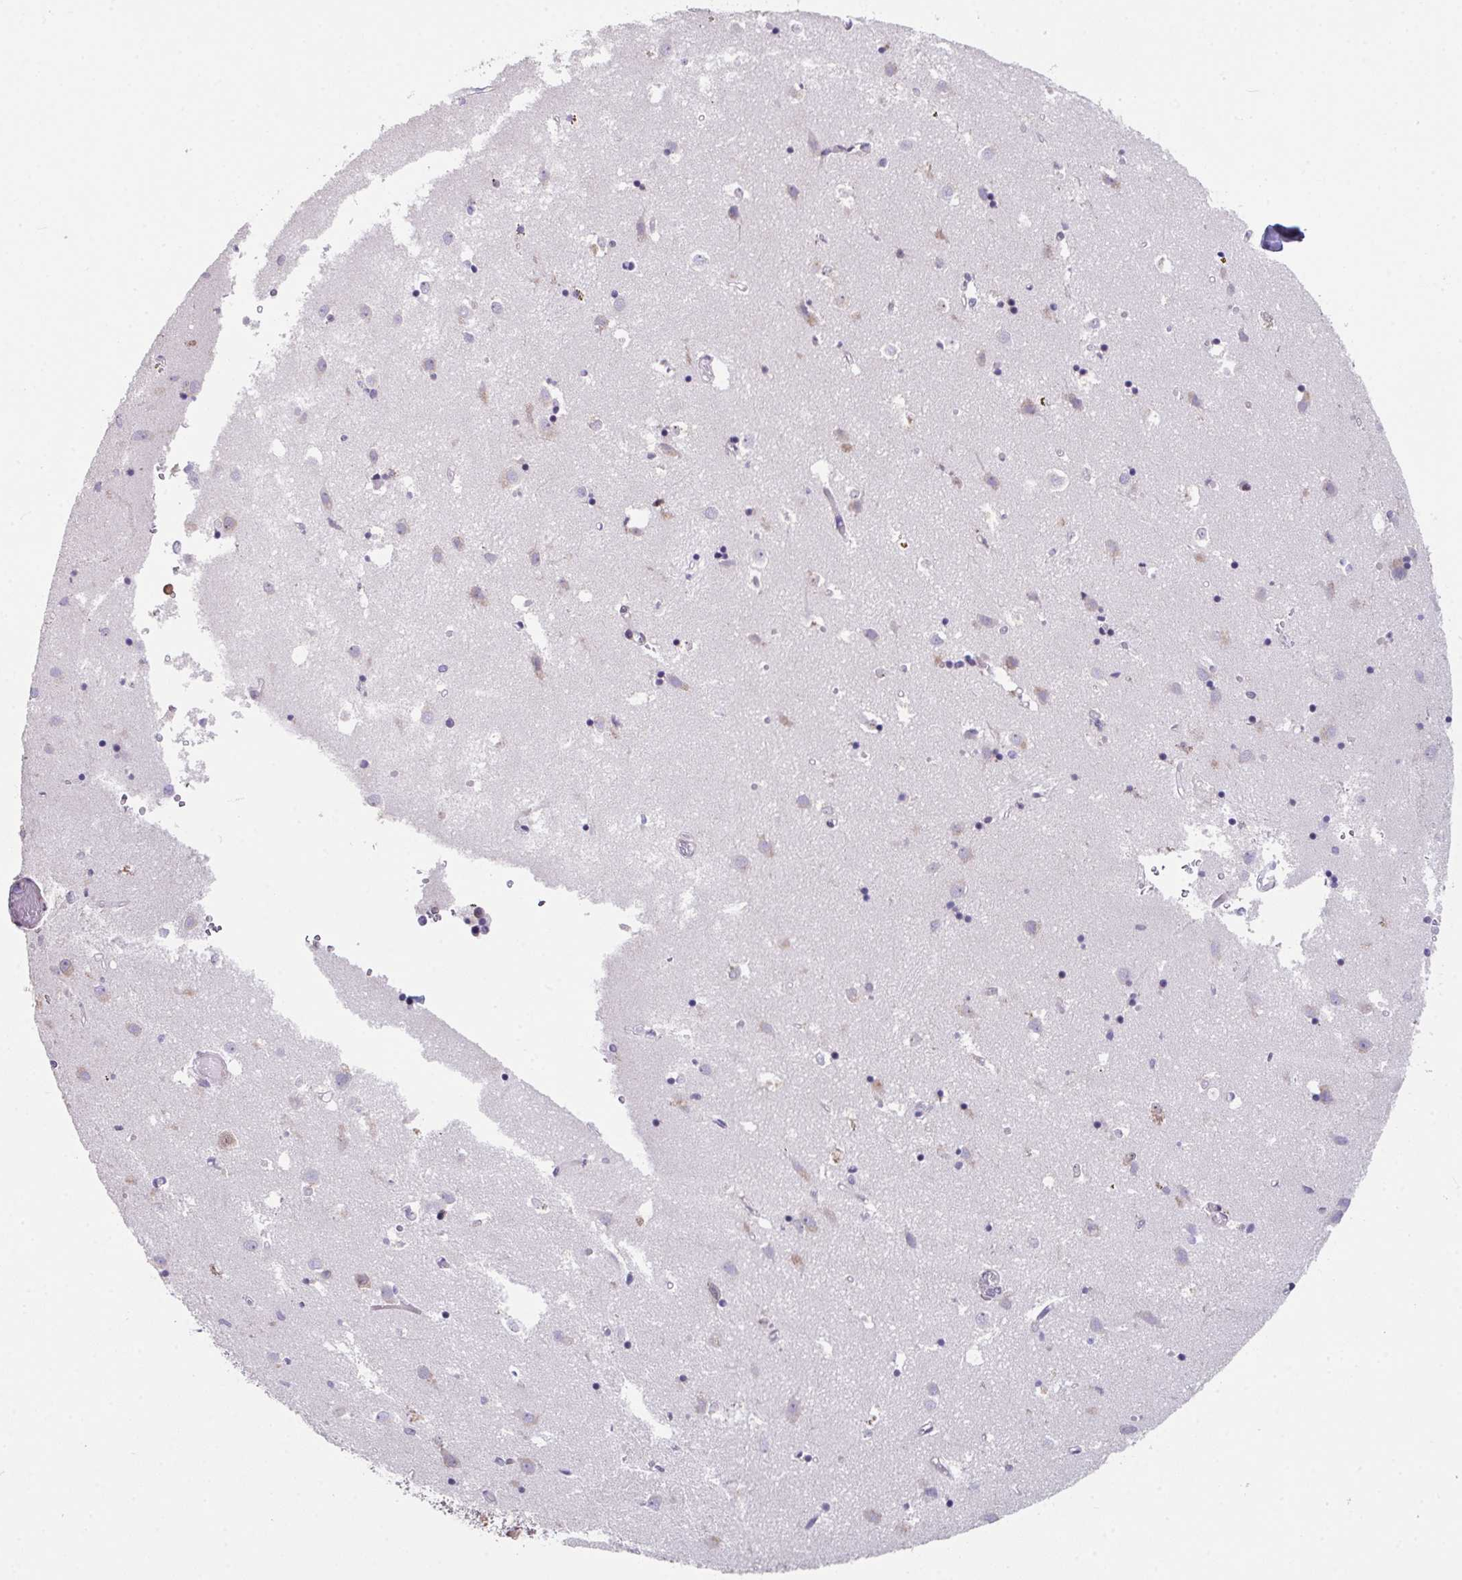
{"staining": {"intensity": "negative", "quantity": "none", "location": "none"}, "tissue": "caudate", "cell_type": "Glial cells", "image_type": "normal", "snomed": [{"axis": "morphology", "description": "Normal tissue, NOS"}, {"axis": "topography", "description": "Lateral ventricle wall"}], "caption": "High magnification brightfield microscopy of benign caudate stained with DAB (3,3'-diaminobenzidine) (brown) and counterstained with hematoxylin (blue): glial cells show no significant positivity.", "gene": "RBBP6", "patient": {"sex": "male", "age": 70}}